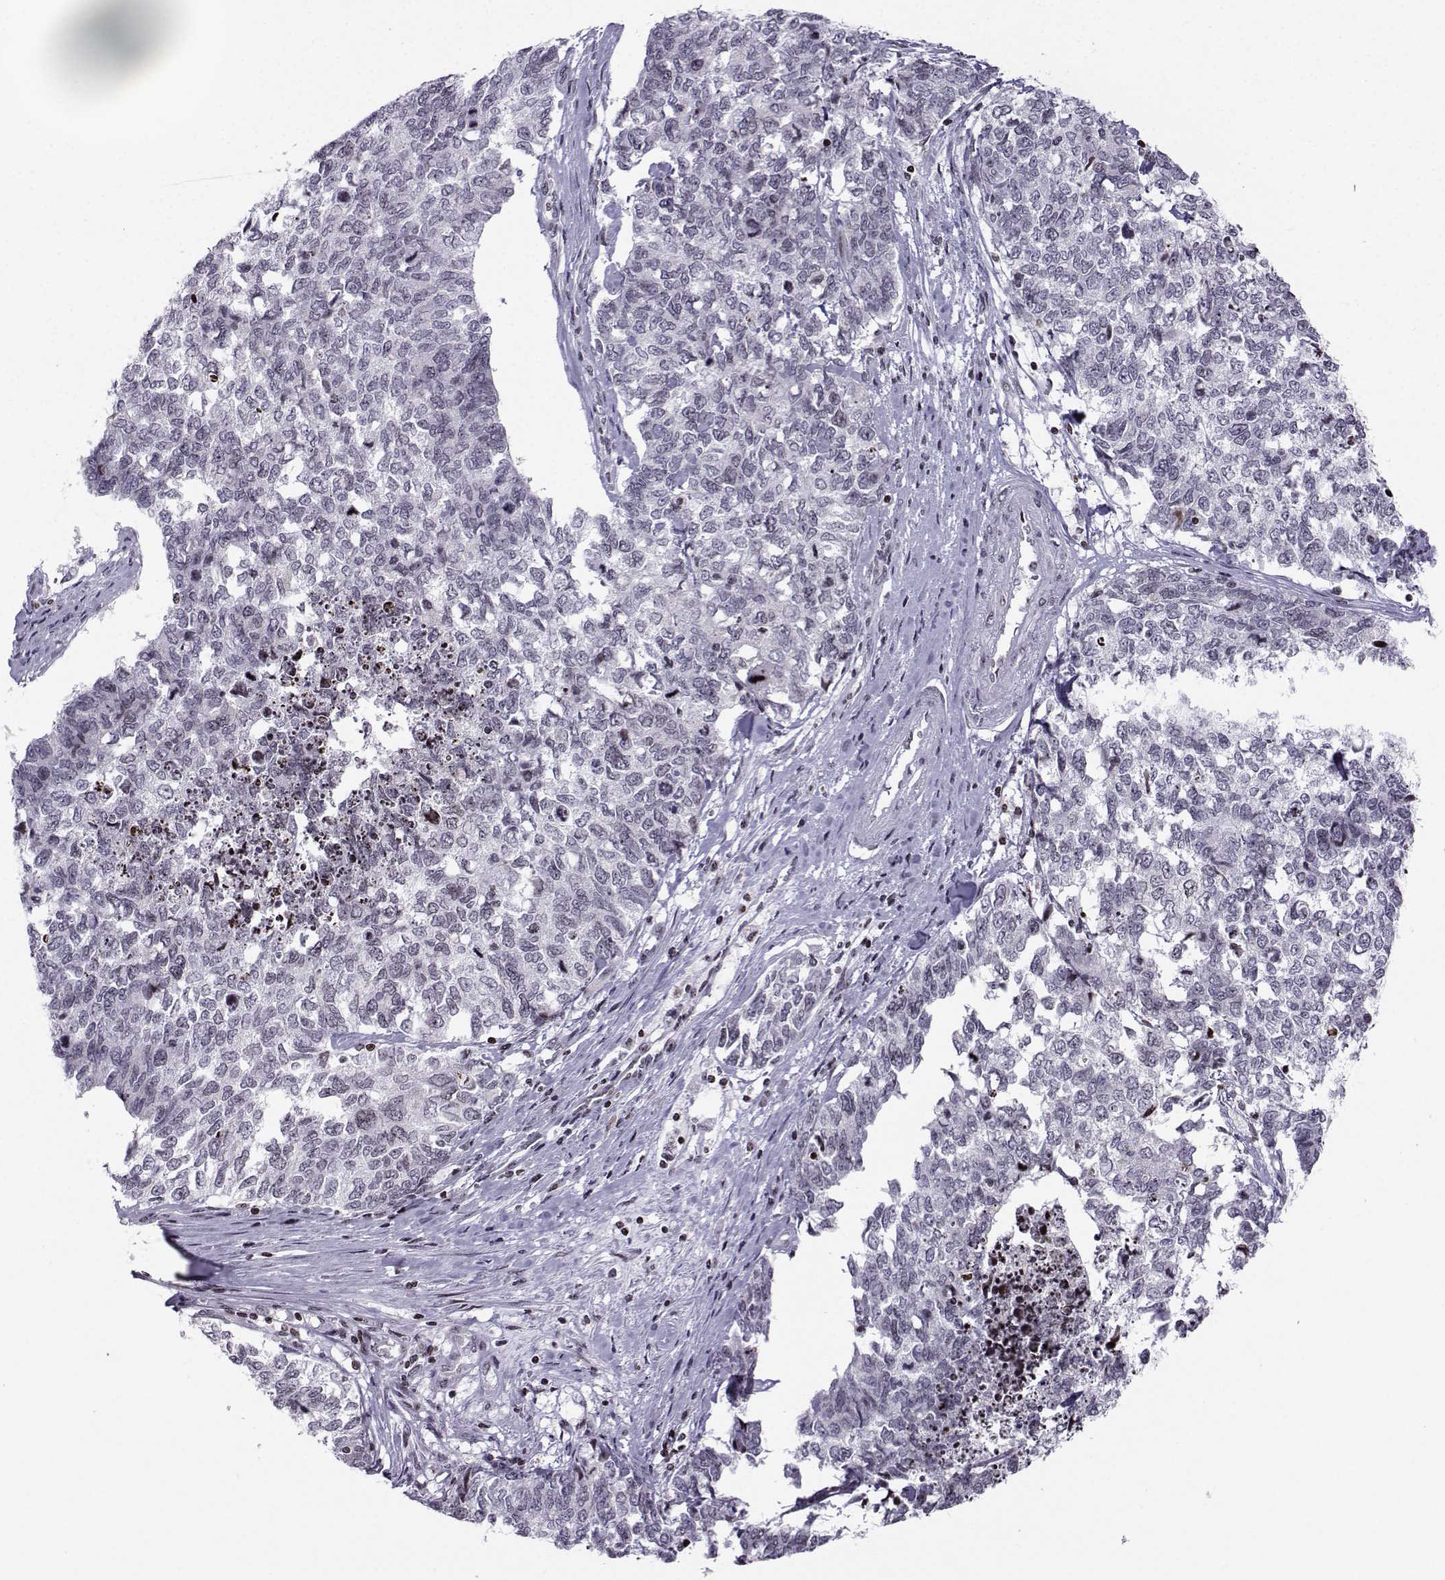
{"staining": {"intensity": "negative", "quantity": "none", "location": "none"}, "tissue": "cervical cancer", "cell_type": "Tumor cells", "image_type": "cancer", "snomed": [{"axis": "morphology", "description": "Squamous cell carcinoma, NOS"}, {"axis": "topography", "description": "Cervix"}], "caption": "Cervical cancer (squamous cell carcinoma) stained for a protein using immunohistochemistry exhibits no staining tumor cells.", "gene": "ZNF19", "patient": {"sex": "female", "age": 63}}